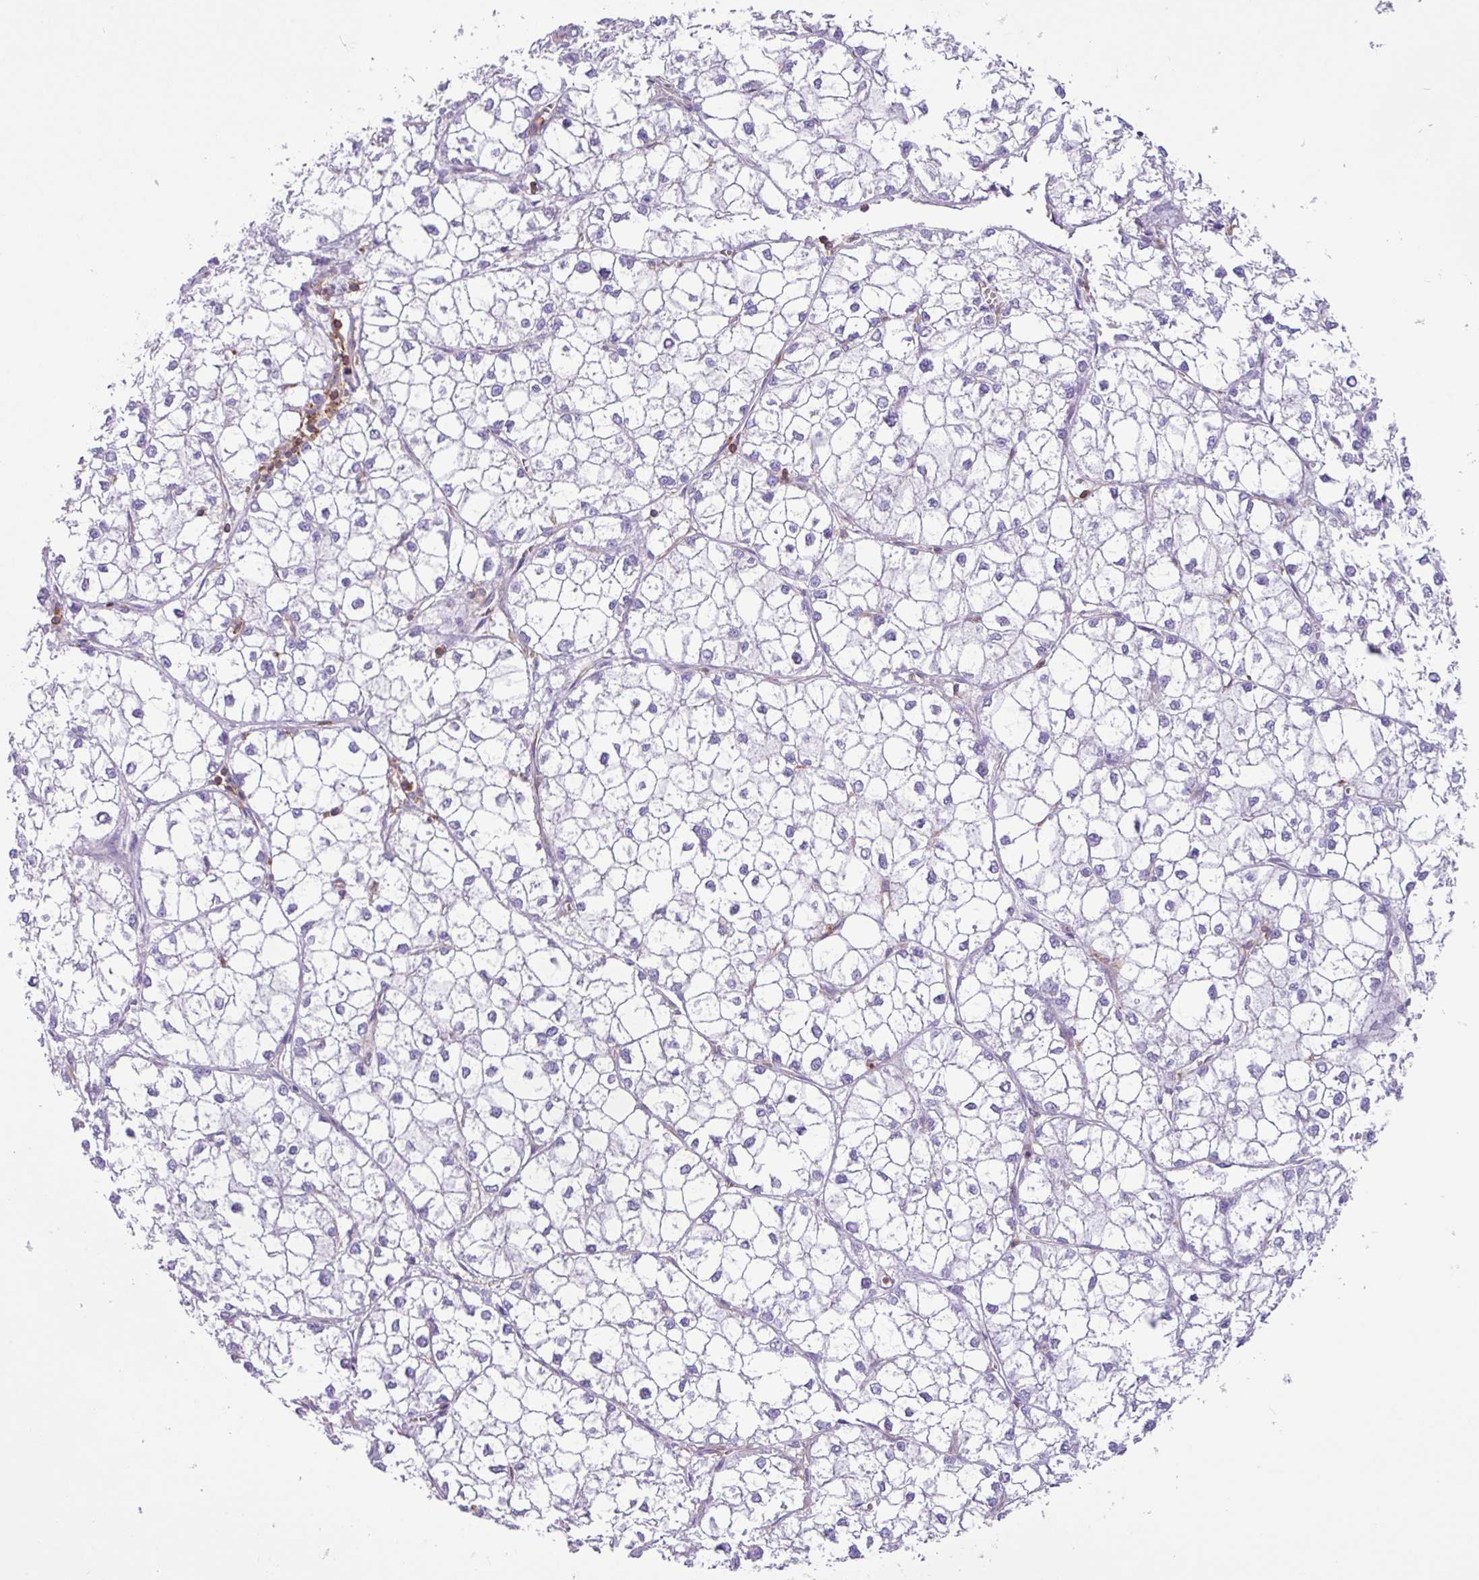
{"staining": {"intensity": "negative", "quantity": "none", "location": "none"}, "tissue": "liver cancer", "cell_type": "Tumor cells", "image_type": "cancer", "snomed": [{"axis": "morphology", "description": "Carcinoma, Hepatocellular, NOS"}, {"axis": "topography", "description": "Liver"}], "caption": "Tumor cells show no significant protein positivity in liver cancer (hepatocellular carcinoma).", "gene": "PPP1R18", "patient": {"sex": "female", "age": 43}}